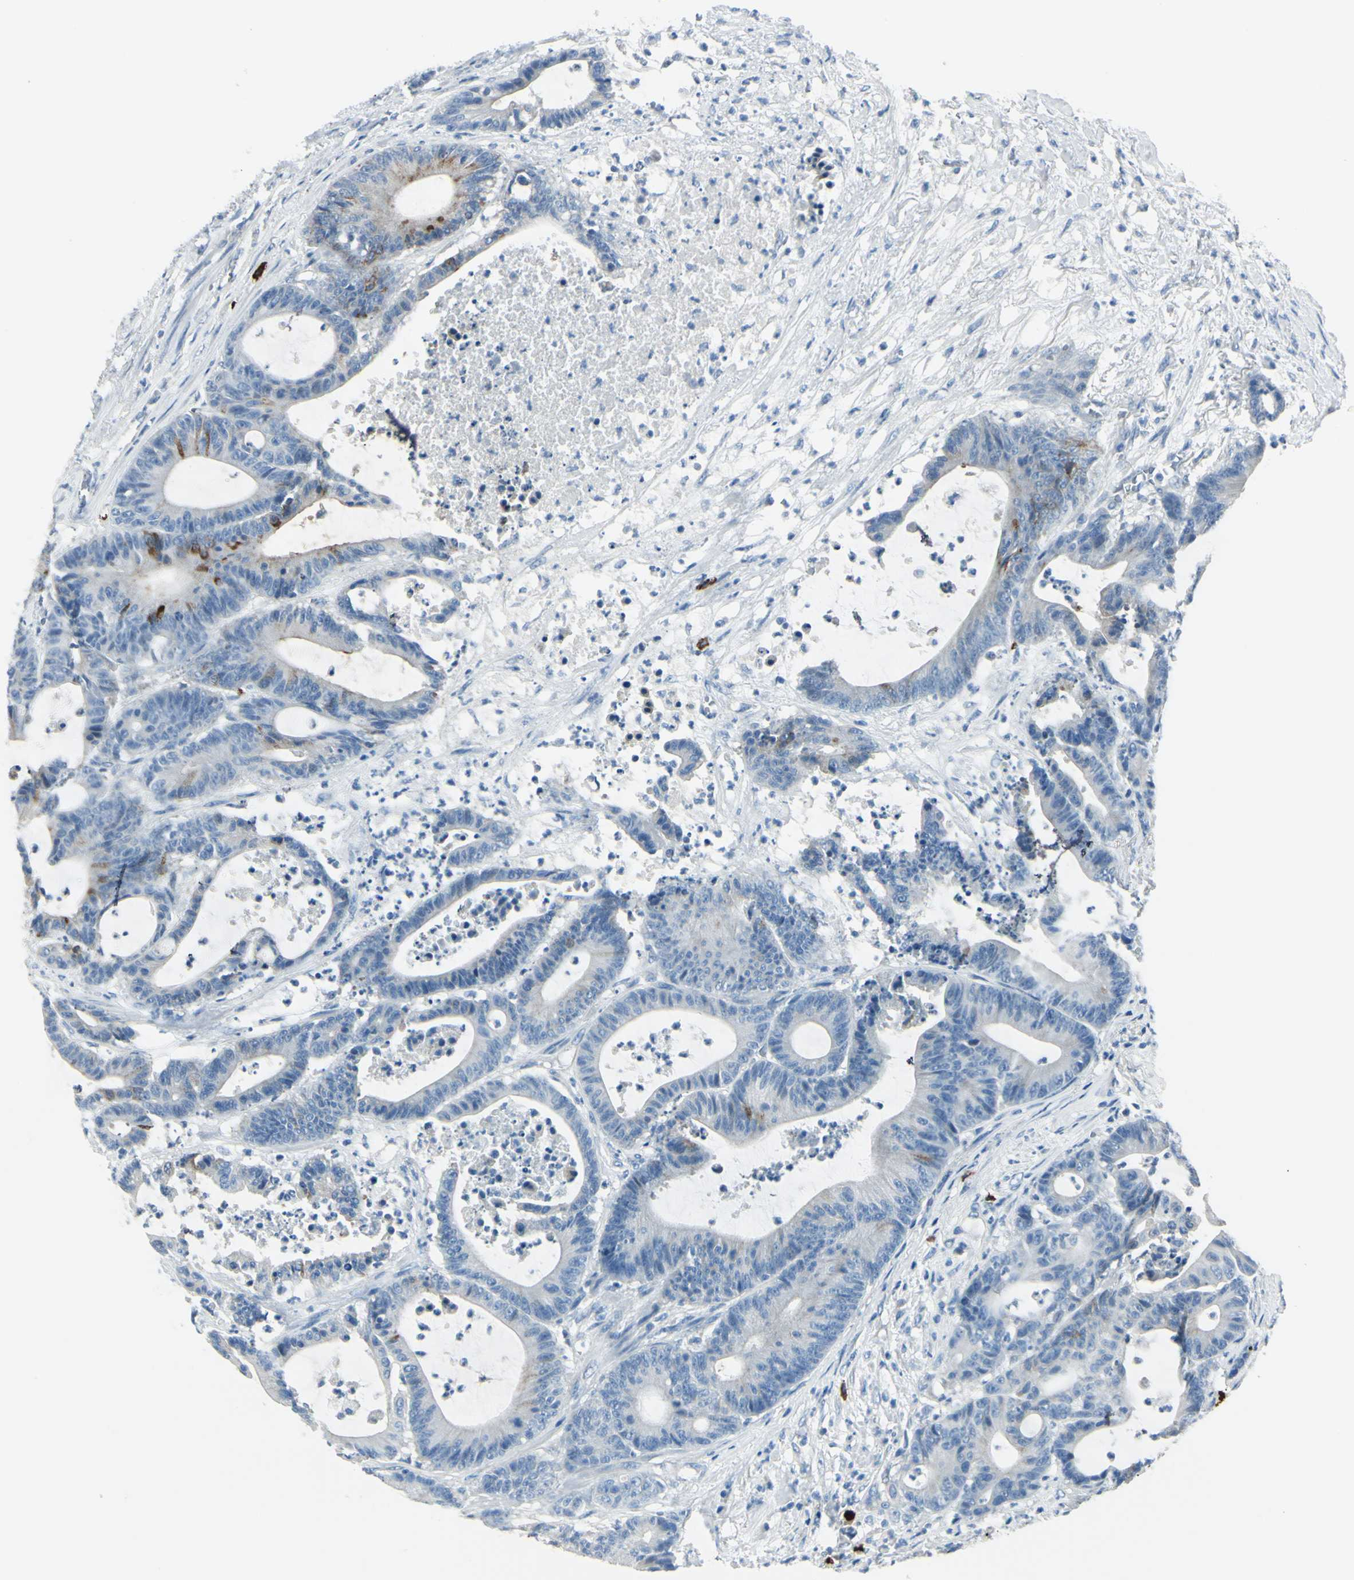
{"staining": {"intensity": "strong", "quantity": "<25%", "location": "cytoplasmic/membranous"}, "tissue": "colorectal cancer", "cell_type": "Tumor cells", "image_type": "cancer", "snomed": [{"axis": "morphology", "description": "Adenocarcinoma, NOS"}, {"axis": "topography", "description": "Colon"}], "caption": "A micrograph of adenocarcinoma (colorectal) stained for a protein reveals strong cytoplasmic/membranous brown staining in tumor cells.", "gene": "DLG4", "patient": {"sex": "female", "age": 84}}